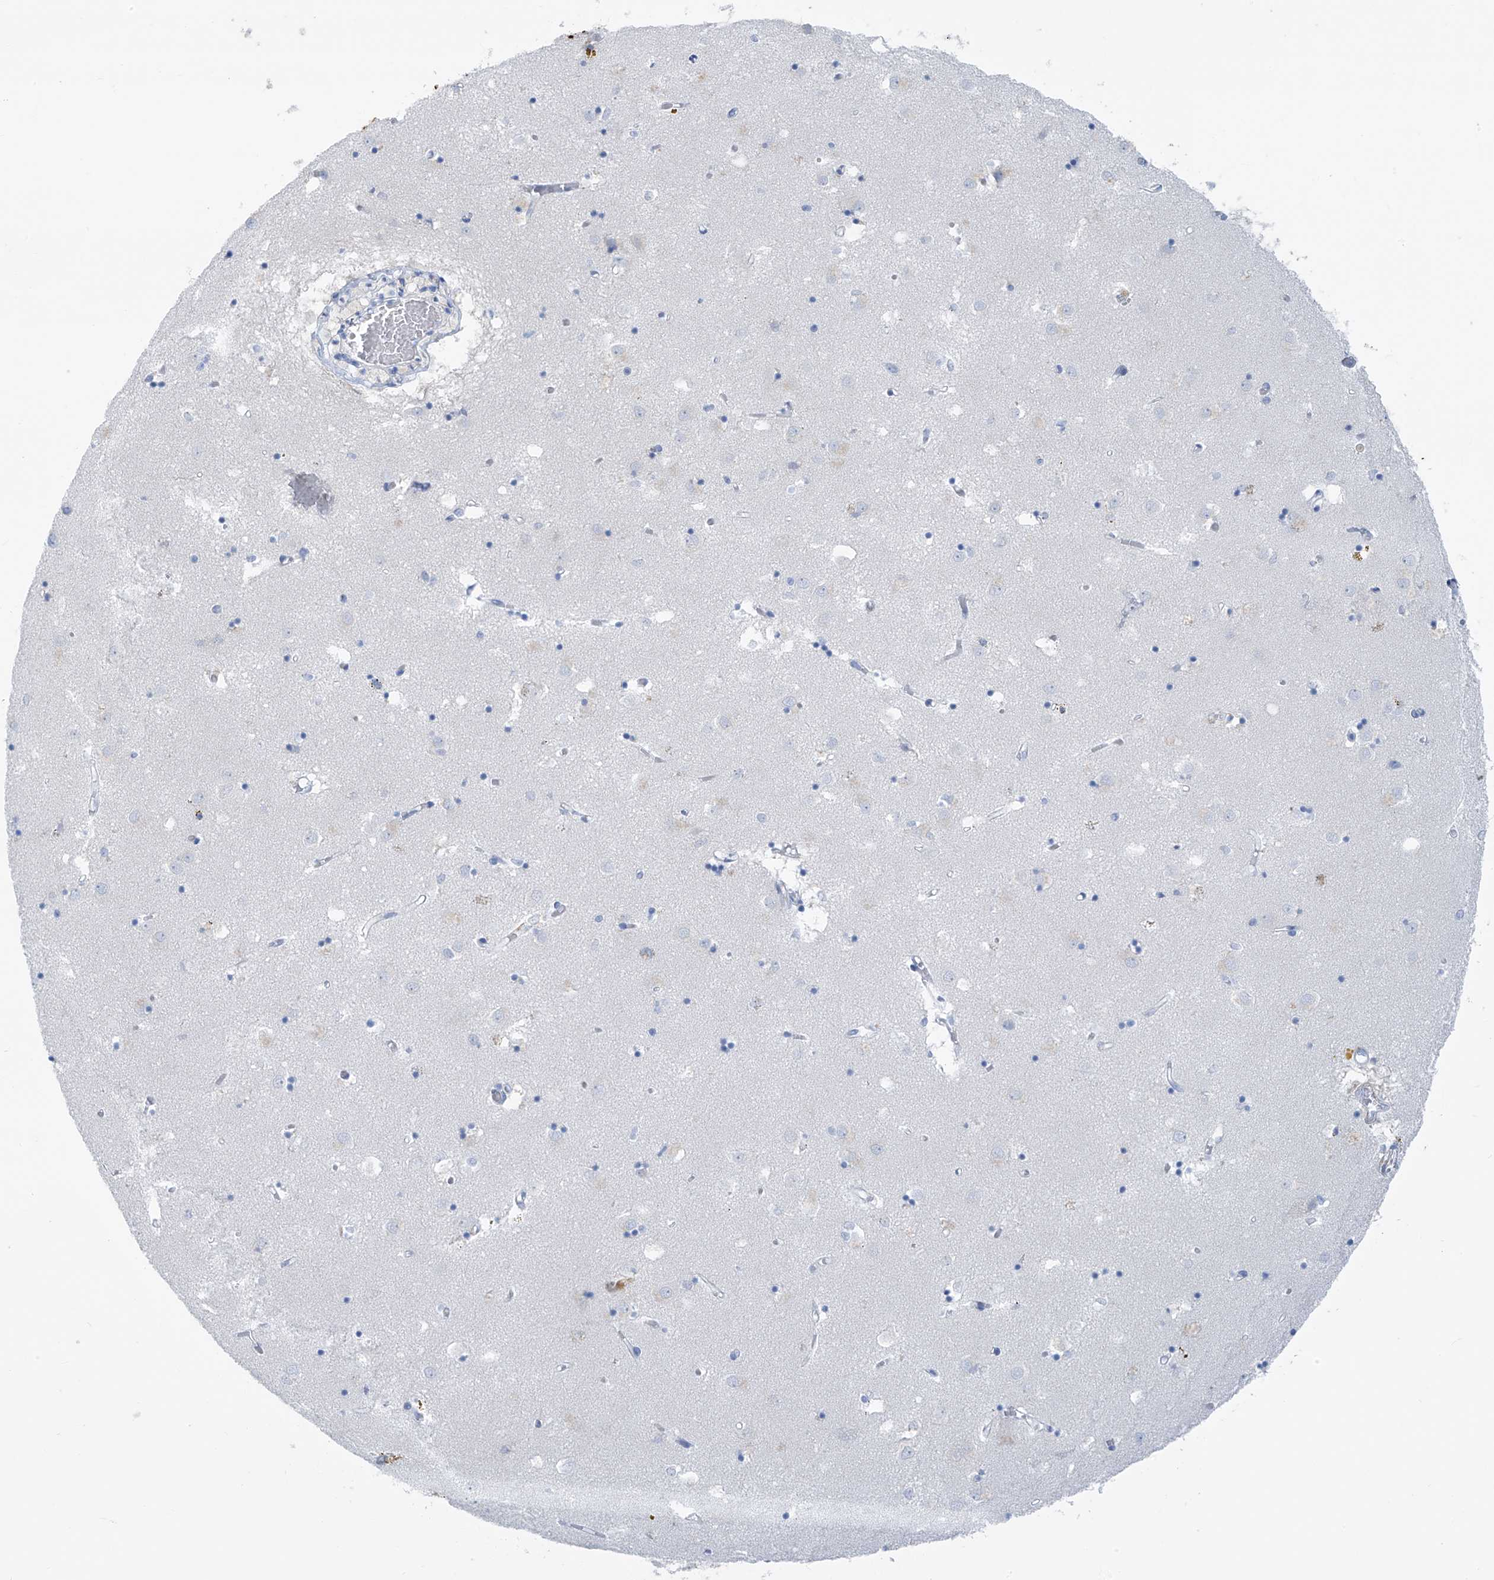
{"staining": {"intensity": "negative", "quantity": "none", "location": "none"}, "tissue": "caudate", "cell_type": "Glial cells", "image_type": "normal", "snomed": [{"axis": "morphology", "description": "Normal tissue, NOS"}, {"axis": "topography", "description": "Lateral ventricle wall"}], "caption": "Photomicrograph shows no significant protein expression in glial cells of benign caudate. (DAB (3,3'-diaminobenzidine) immunohistochemistry visualized using brightfield microscopy, high magnification).", "gene": "GLMP", "patient": {"sex": "male", "age": 70}}